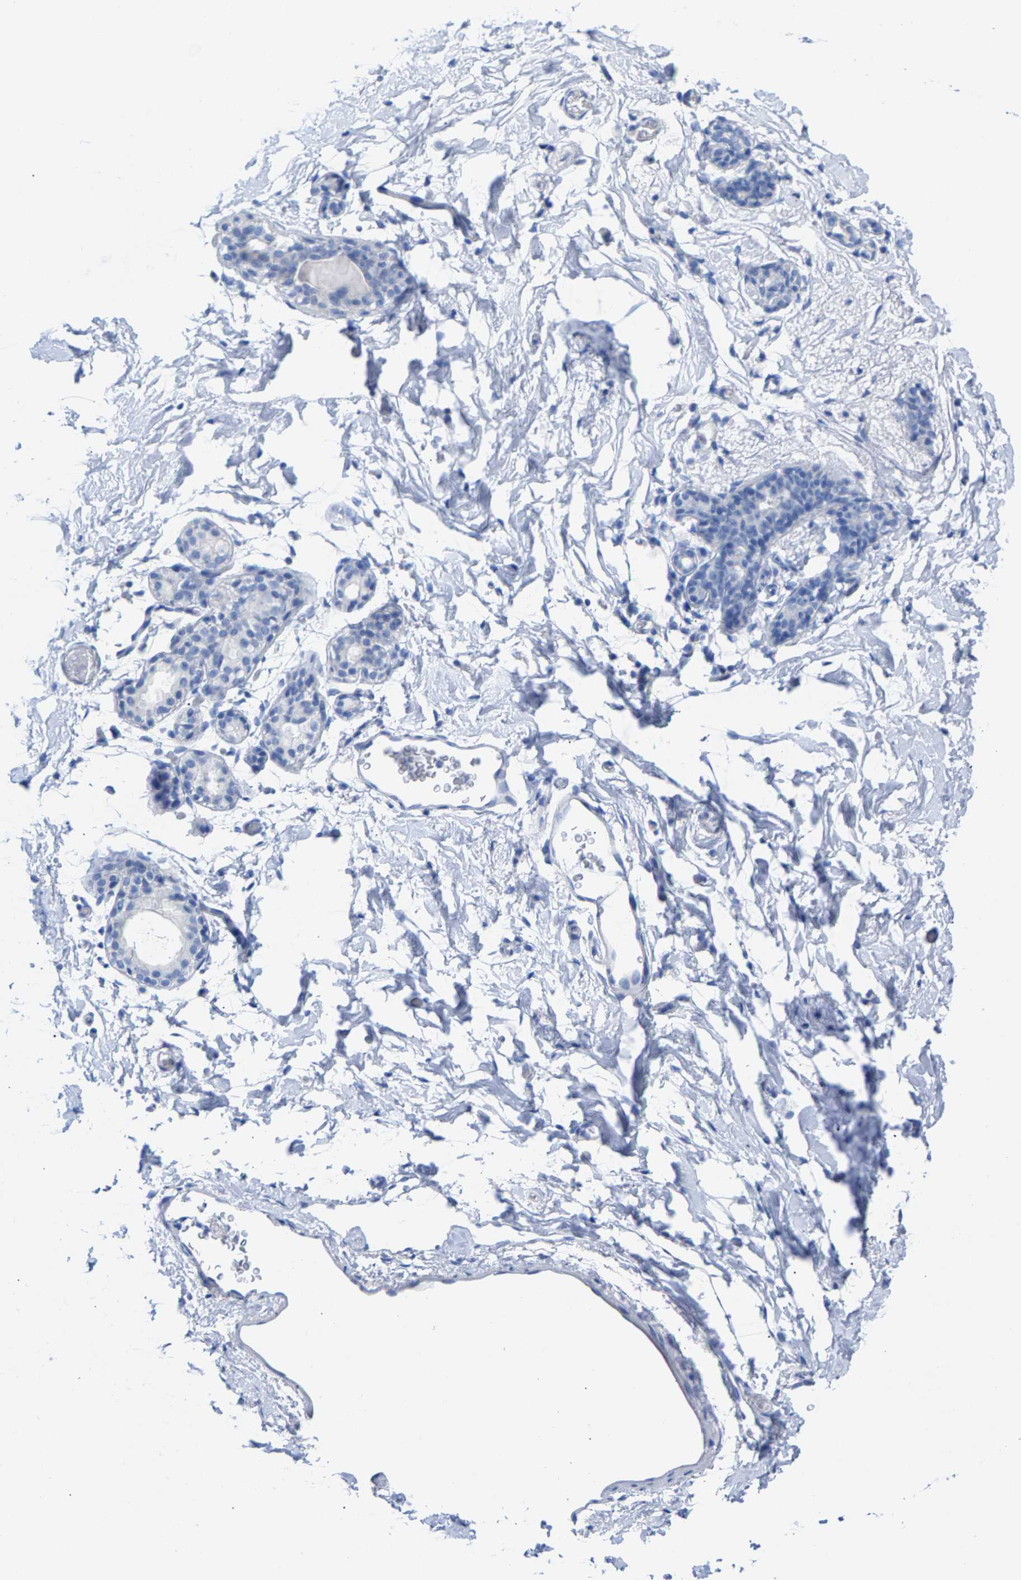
{"staining": {"intensity": "negative", "quantity": "none", "location": "none"}, "tissue": "breast", "cell_type": "Adipocytes", "image_type": "normal", "snomed": [{"axis": "morphology", "description": "Normal tissue, NOS"}, {"axis": "topography", "description": "Breast"}], "caption": "This photomicrograph is of unremarkable breast stained with IHC to label a protein in brown with the nuclei are counter-stained blue. There is no positivity in adipocytes. (Brightfield microscopy of DAB (3,3'-diaminobenzidine) immunohistochemistry (IHC) at high magnification).", "gene": "CPA1", "patient": {"sex": "female", "age": 62}}